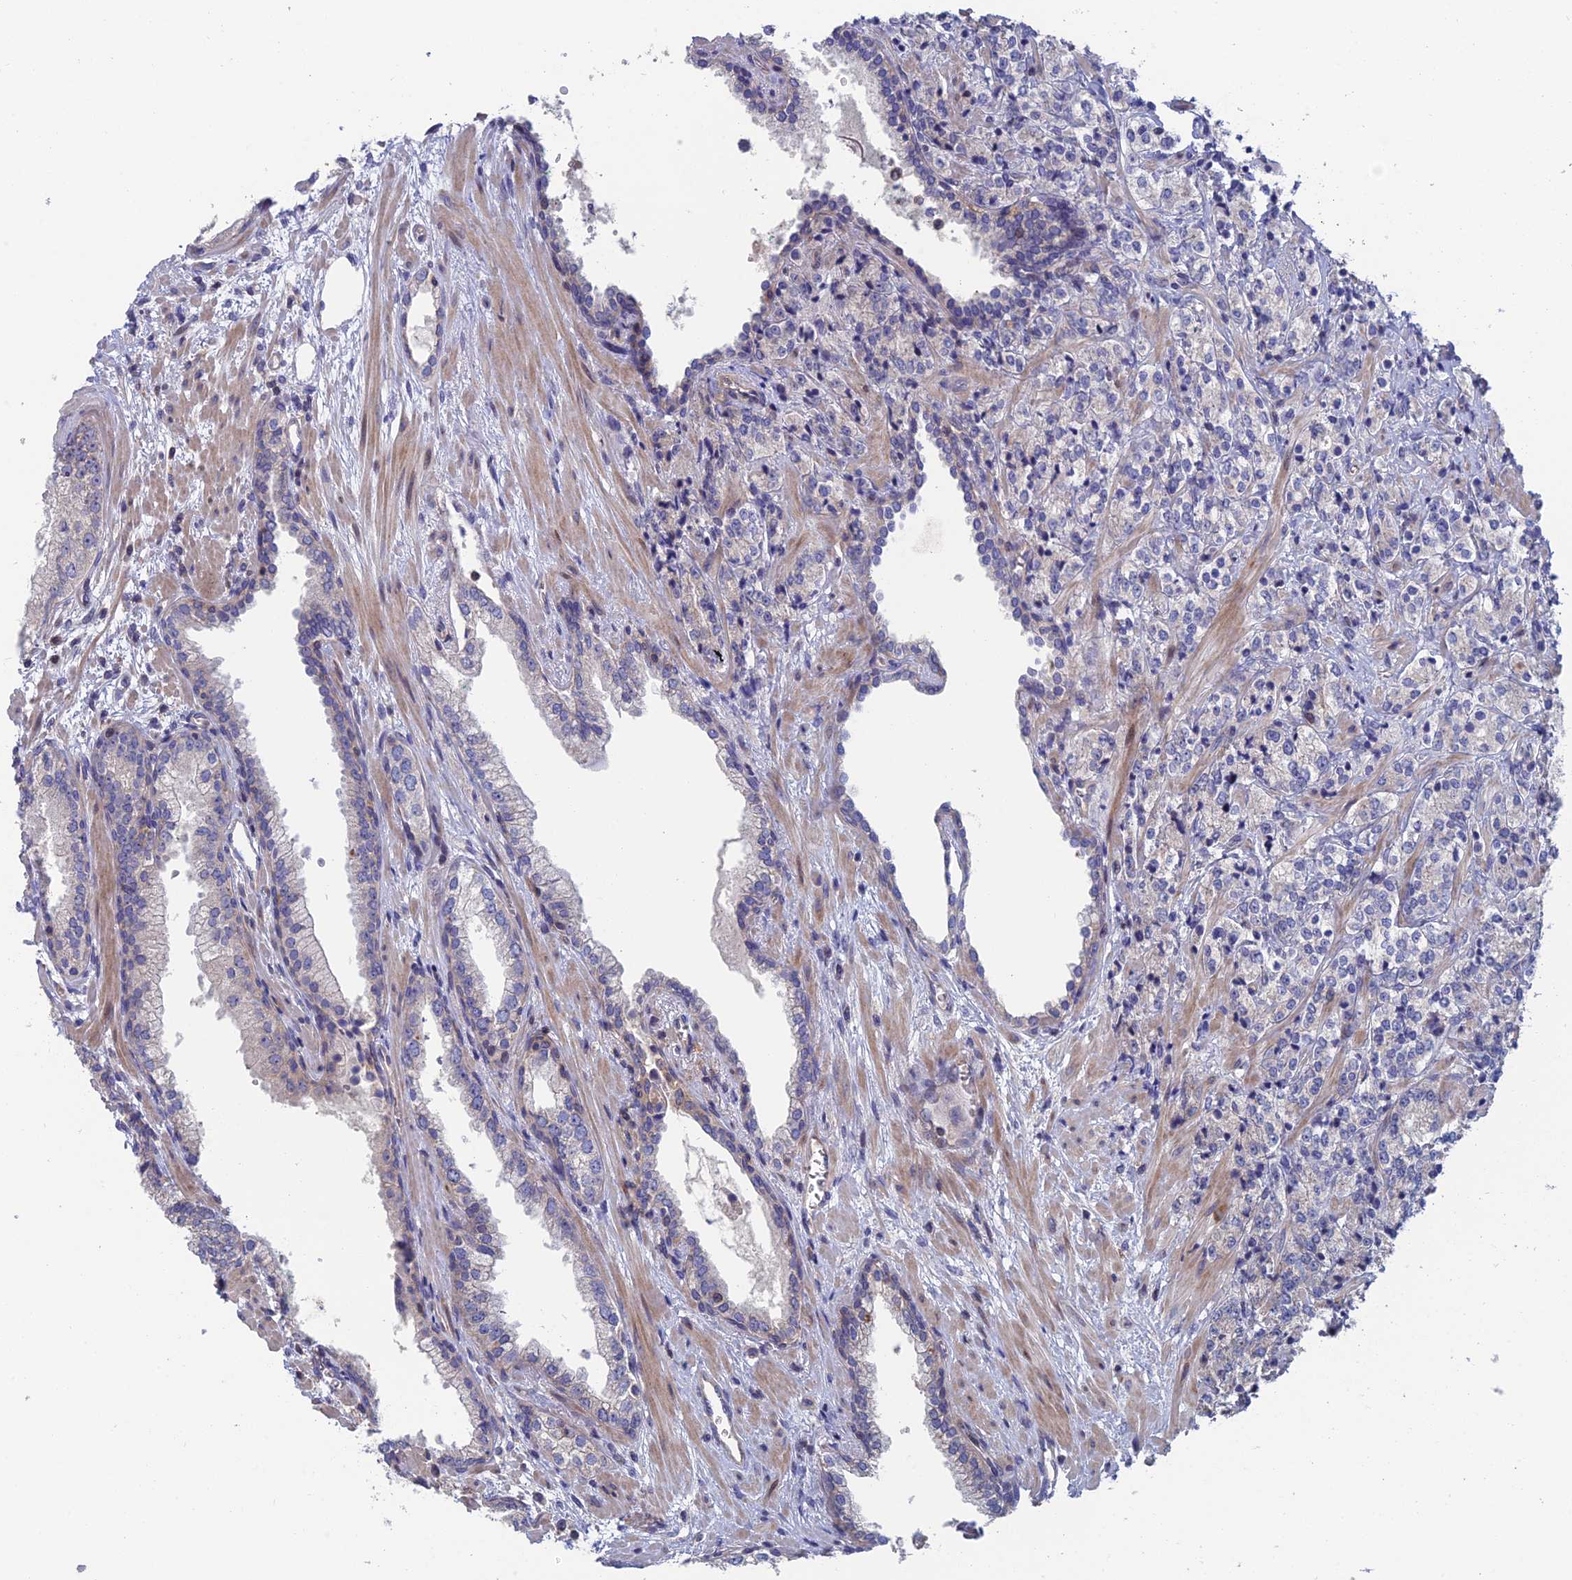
{"staining": {"intensity": "negative", "quantity": "none", "location": "none"}, "tissue": "prostate cancer", "cell_type": "Tumor cells", "image_type": "cancer", "snomed": [{"axis": "morphology", "description": "Adenocarcinoma, High grade"}, {"axis": "topography", "description": "Prostate"}], "caption": "Tumor cells are negative for protein expression in human adenocarcinoma (high-grade) (prostate).", "gene": "USP37", "patient": {"sex": "male", "age": 69}}